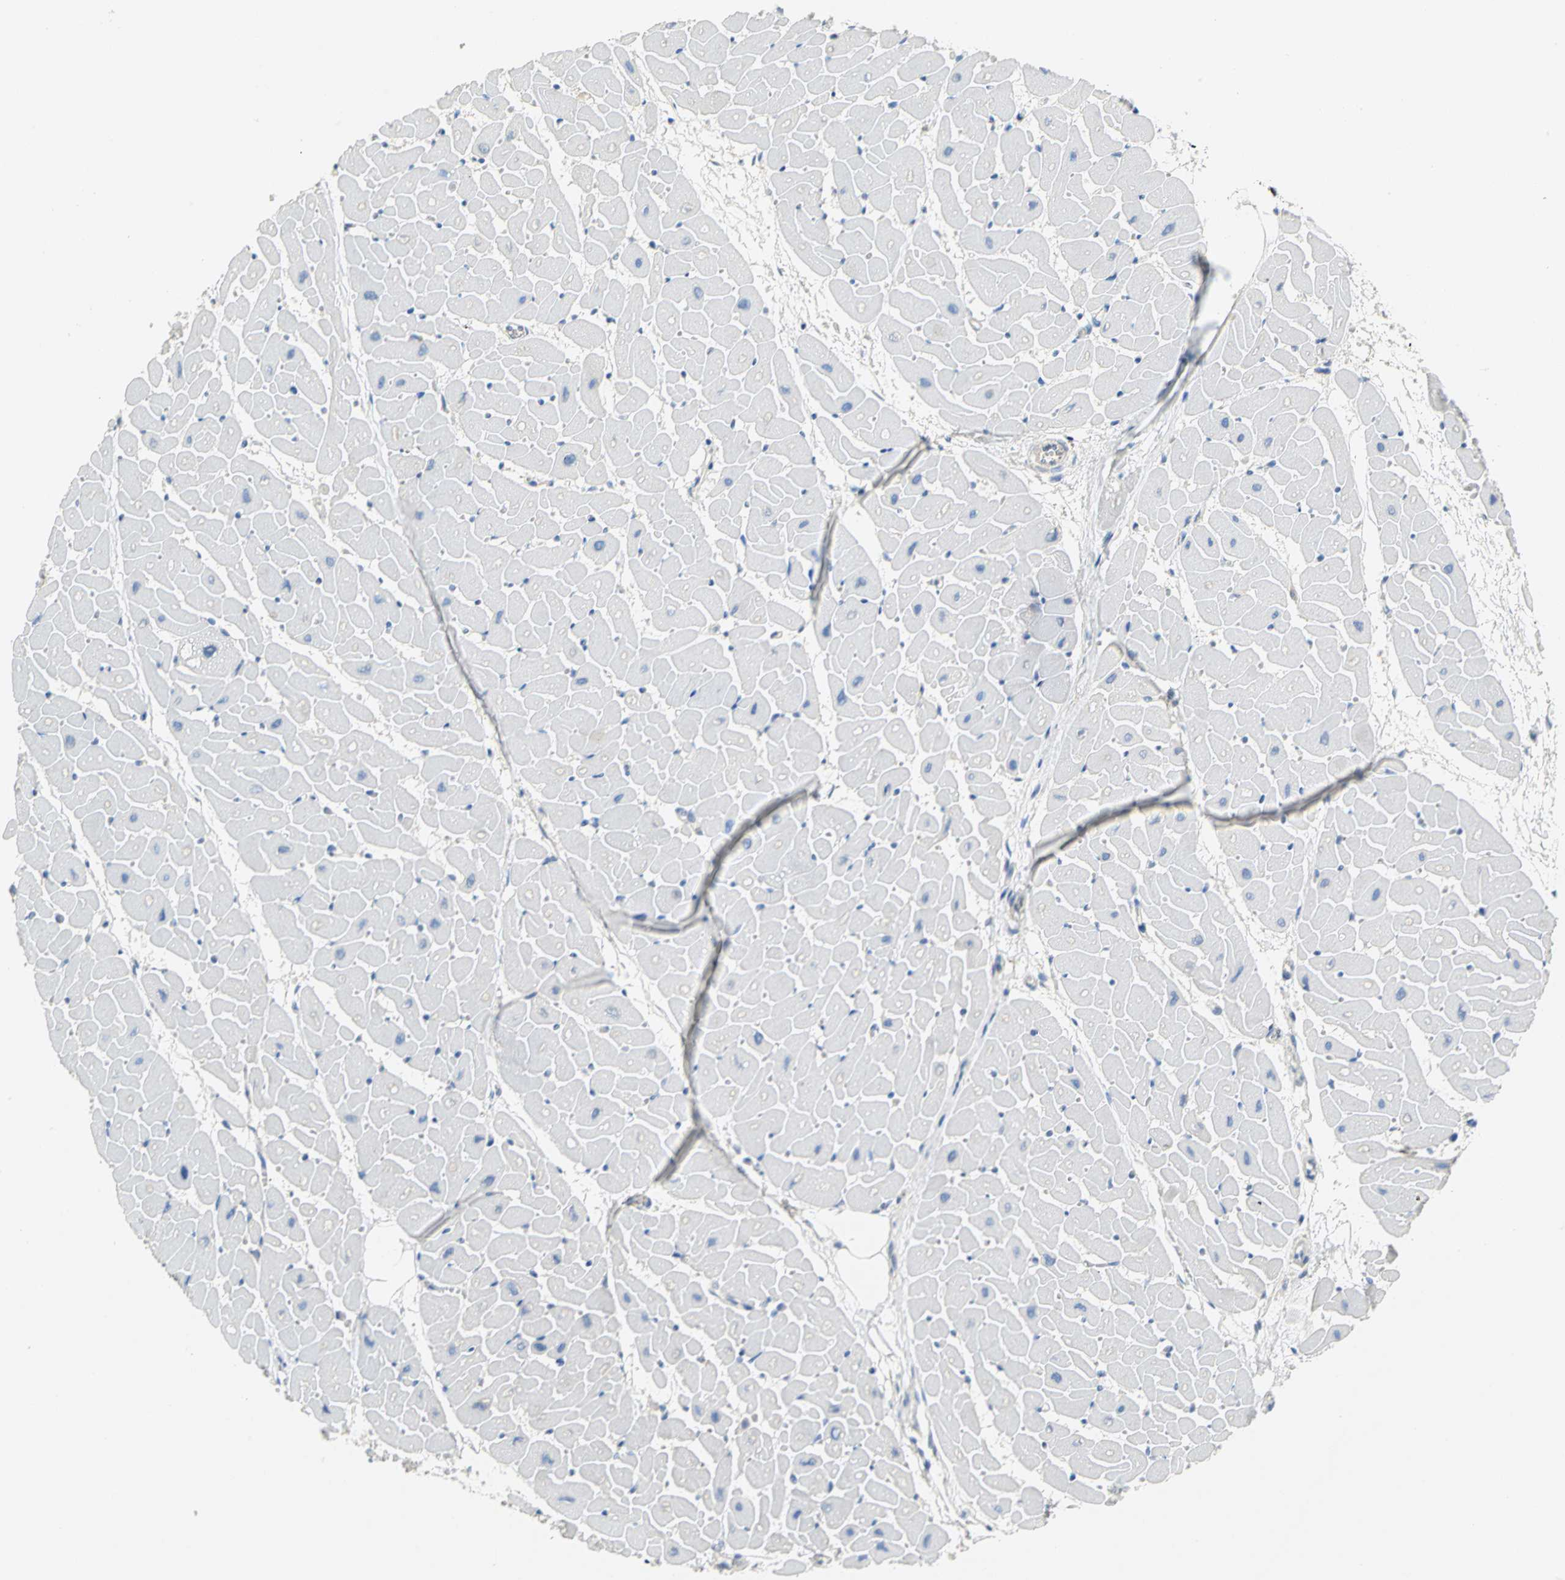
{"staining": {"intensity": "negative", "quantity": "none", "location": "none"}, "tissue": "heart muscle", "cell_type": "Cardiomyocytes", "image_type": "normal", "snomed": [{"axis": "morphology", "description": "Normal tissue, NOS"}, {"axis": "topography", "description": "Heart"}], "caption": "This is an immunohistochemistry (IHC) histopathology image of benign heart muscle. There is no staining in cardiomyocytes.", "gene": "PGM3", "patient": {"sex": "female", "age": 19}}